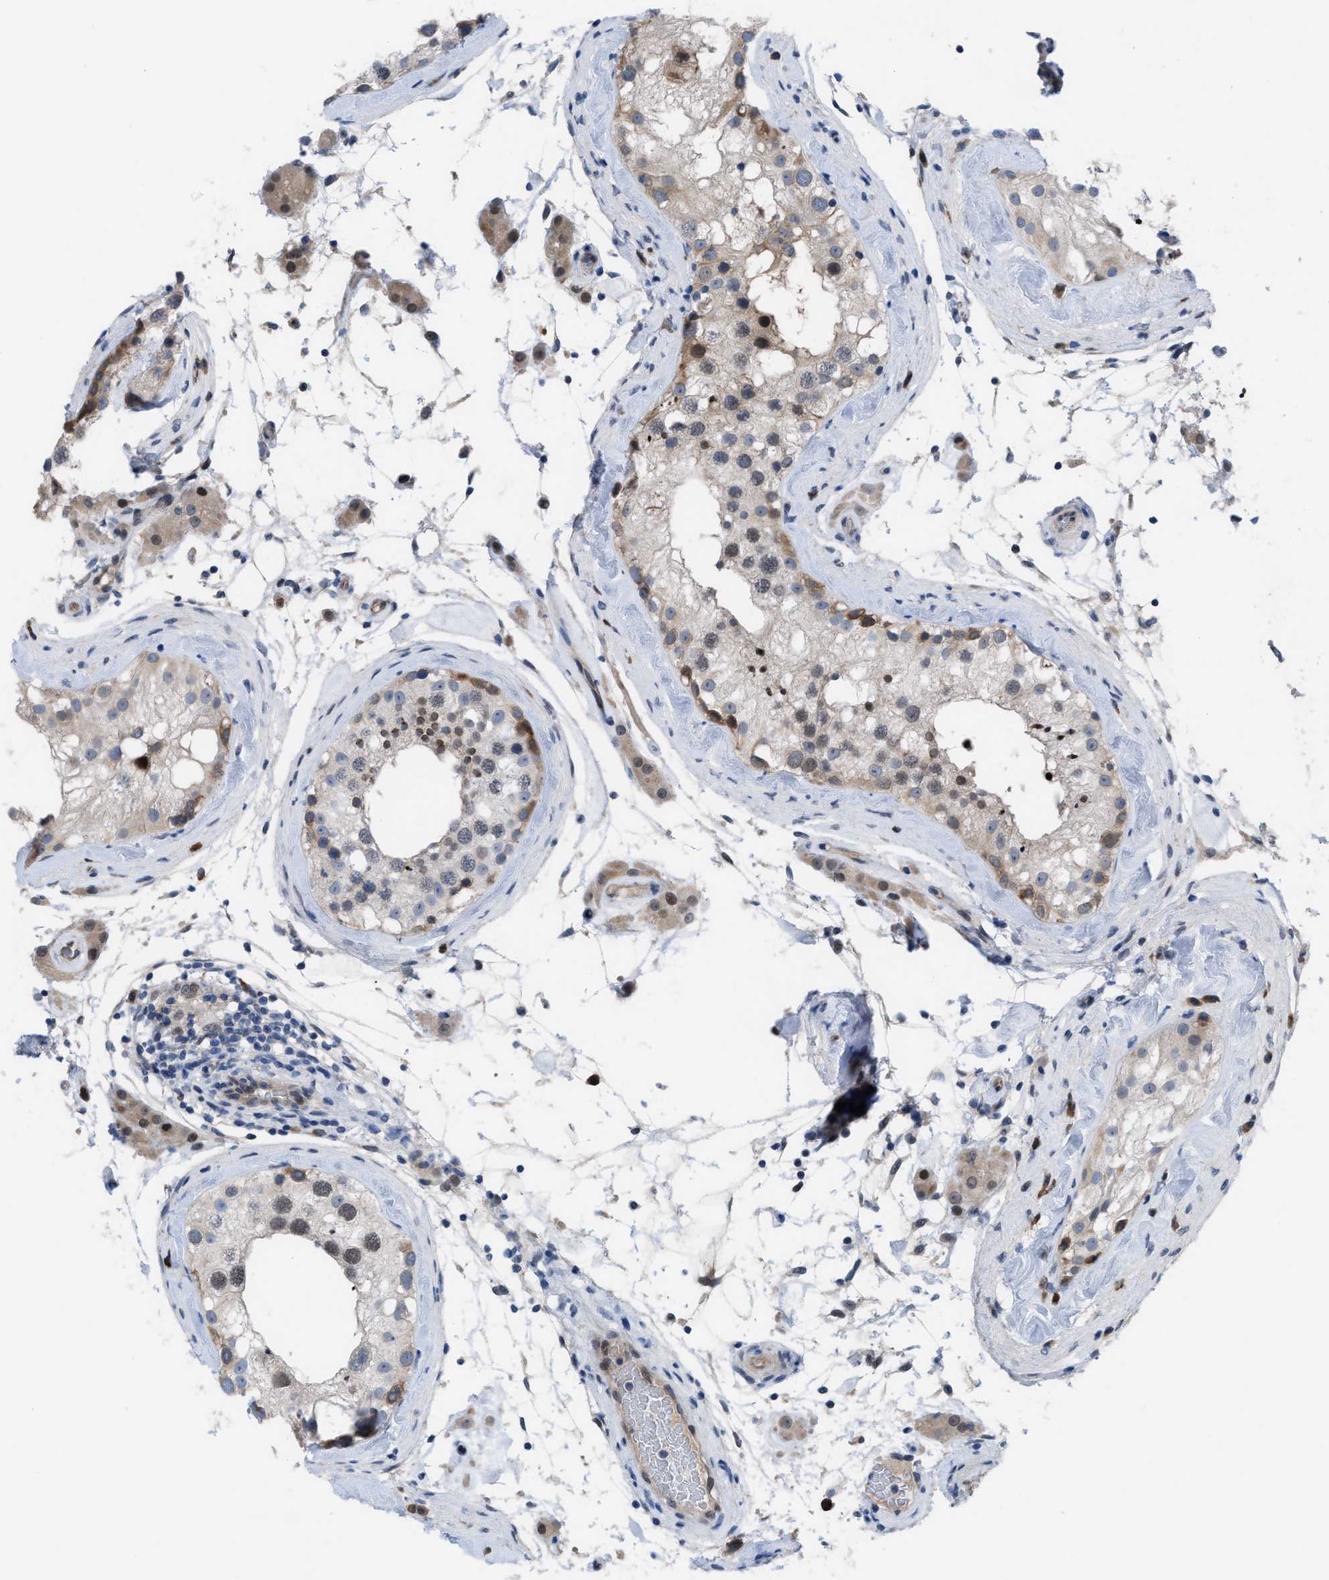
{"staining": {"intensity": "moderate", "quantity": ">75%", "location": "cytoplasmic/membranous,nuclear"}, "tissue": "testis", "cell_type": "Cells in seminiferous ducts", "image_type": "normal", "snomed": [{"axis": "morphology", "description": "Normal tissue, NOS"}, {"axis": "topography", "description": "Testis"}], "caption": "The photomicrograph shows immunohistochemical staining of unremarkable testis. There is moderate cytoplasmic/membranous,nuclear staining is seen in approximately >75% of cells in seminiferous ducts.", "gene": "IL17RE", "patient": {"sex": "male", "age": 46}}